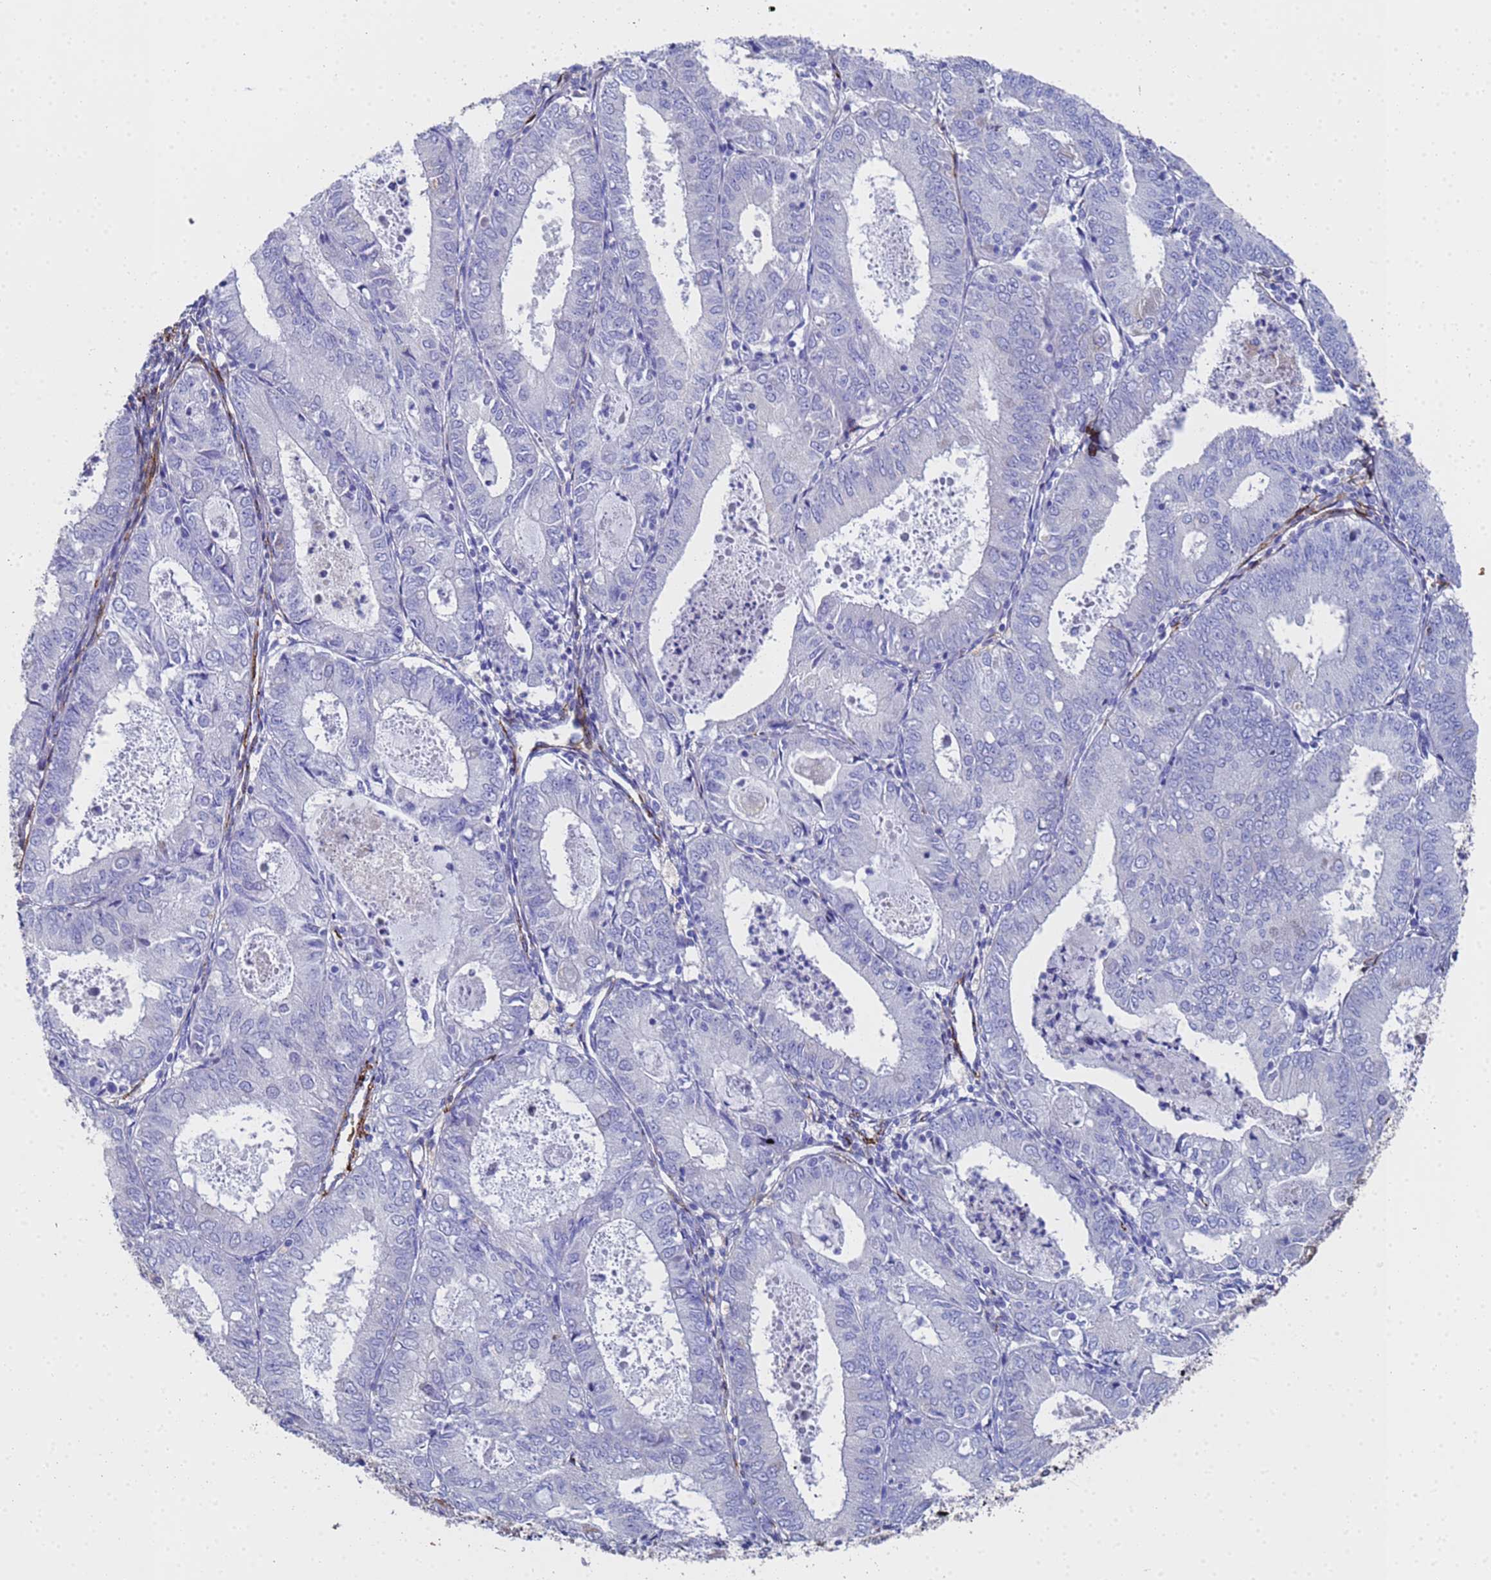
{"staining": {"intensity": "negative", "quantity": "none", "location": "none"}, "tissue": "endometrial cancer", "cell_type": "Tumor cells", "image_type": "cancer", "snomed": [{"axis": "morphology", "description": "Adenocarcinoma, NOS"}, {"axis": "topography", "description": "Endometrium"}], "caption": "Immunohistochemical staining of adenocarcinoma (endometrial) exhibits no significant staining in tumor cells.", "gene": "ADIPOQ", "patient": {"sex": "female", "age": 57}}